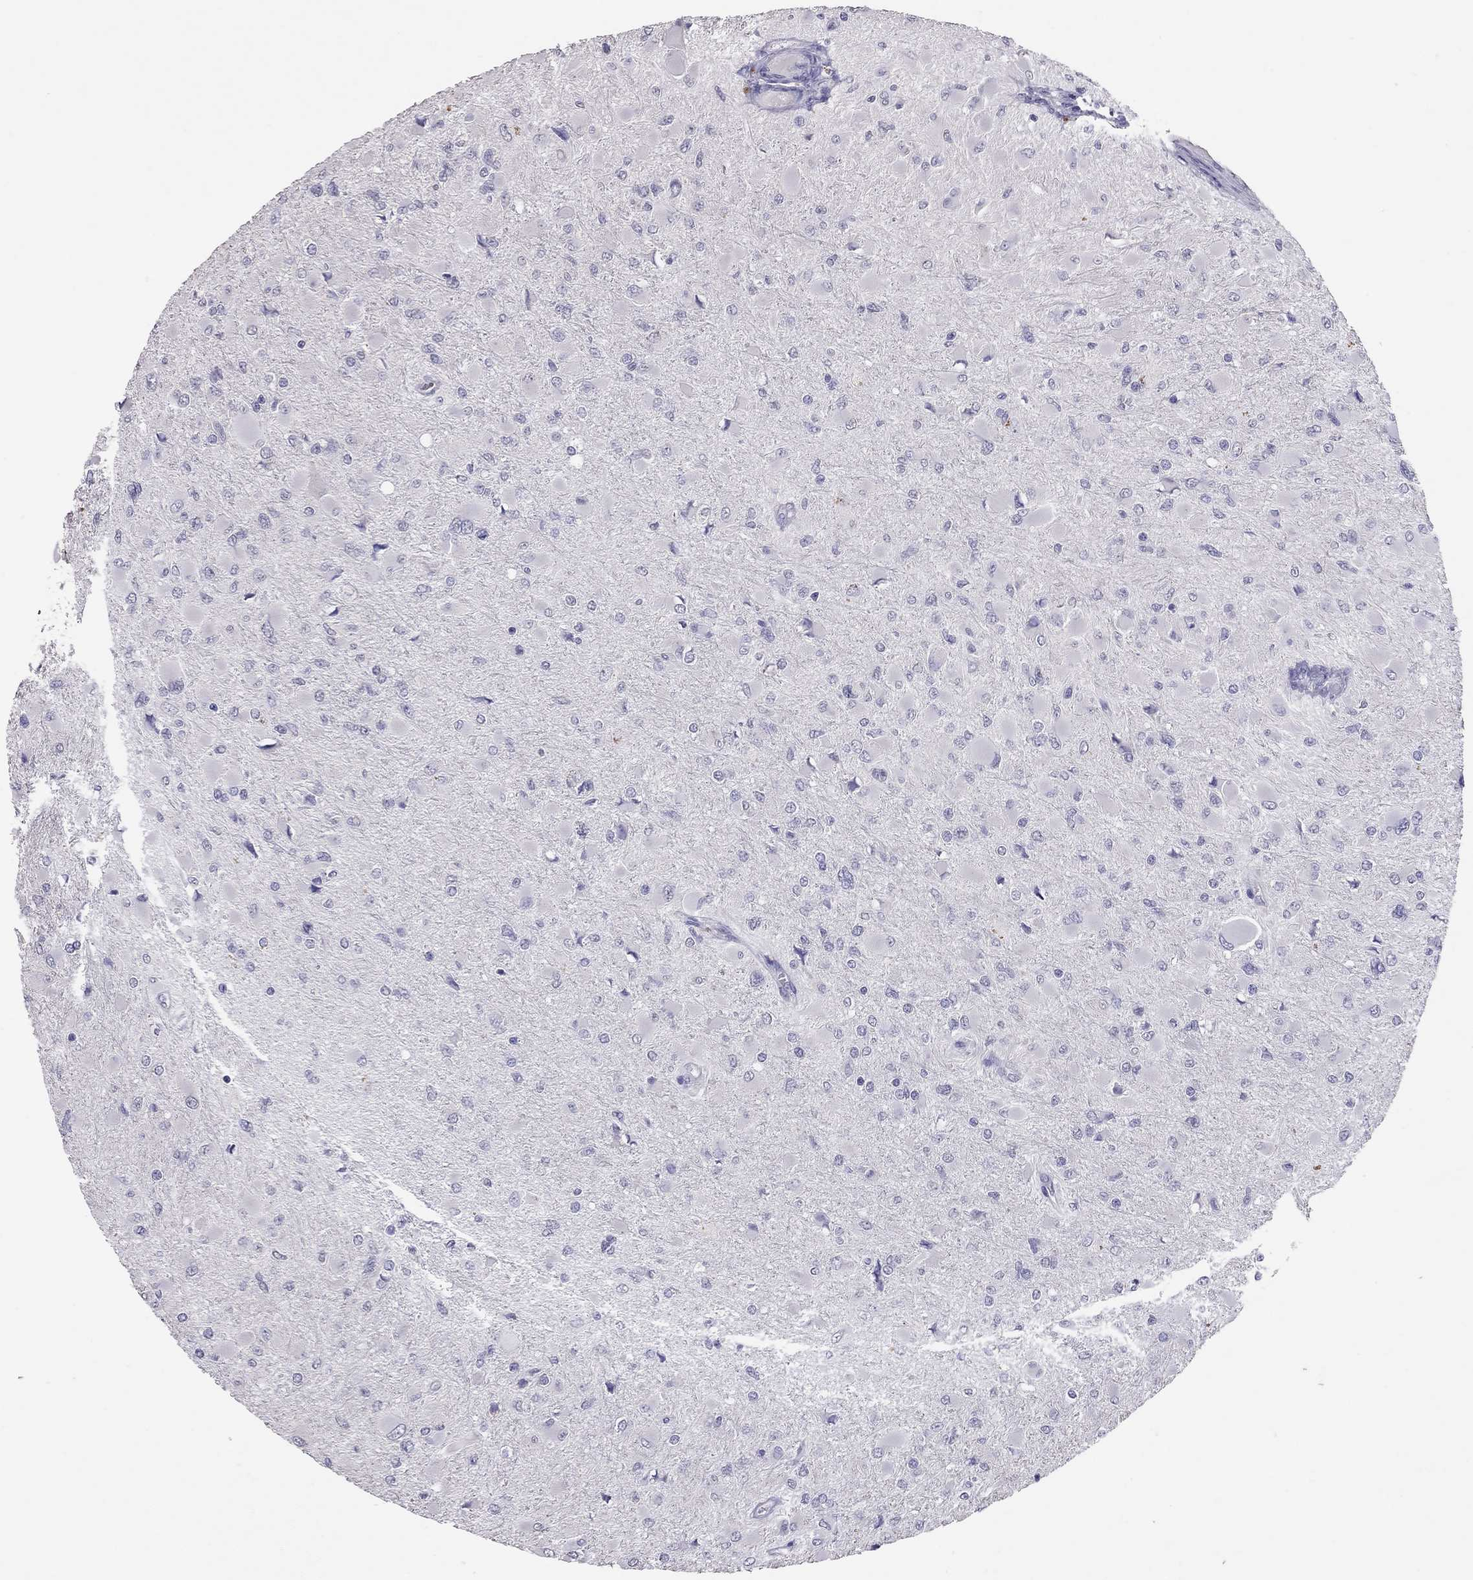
{"staining": {"intensity": "negative", "quantity": "none", "location": "none"}, "tissue": "glioma", "cell_type": "Tumor cells", "image_type": "cancer", "snomed": [{"axis": "morphology", "description": "Glioma, malignant, High grade"}, {"axis": "topography", "description": "Cerebral cortex"}], "caption": "The immunohistochemistry (IHC) histopathology image has no significant staining in tumor cells of malignant glioma (high-grade) tissue.", "gene": "PSMB11", "patient": {"sex": "female", "age": 36}}